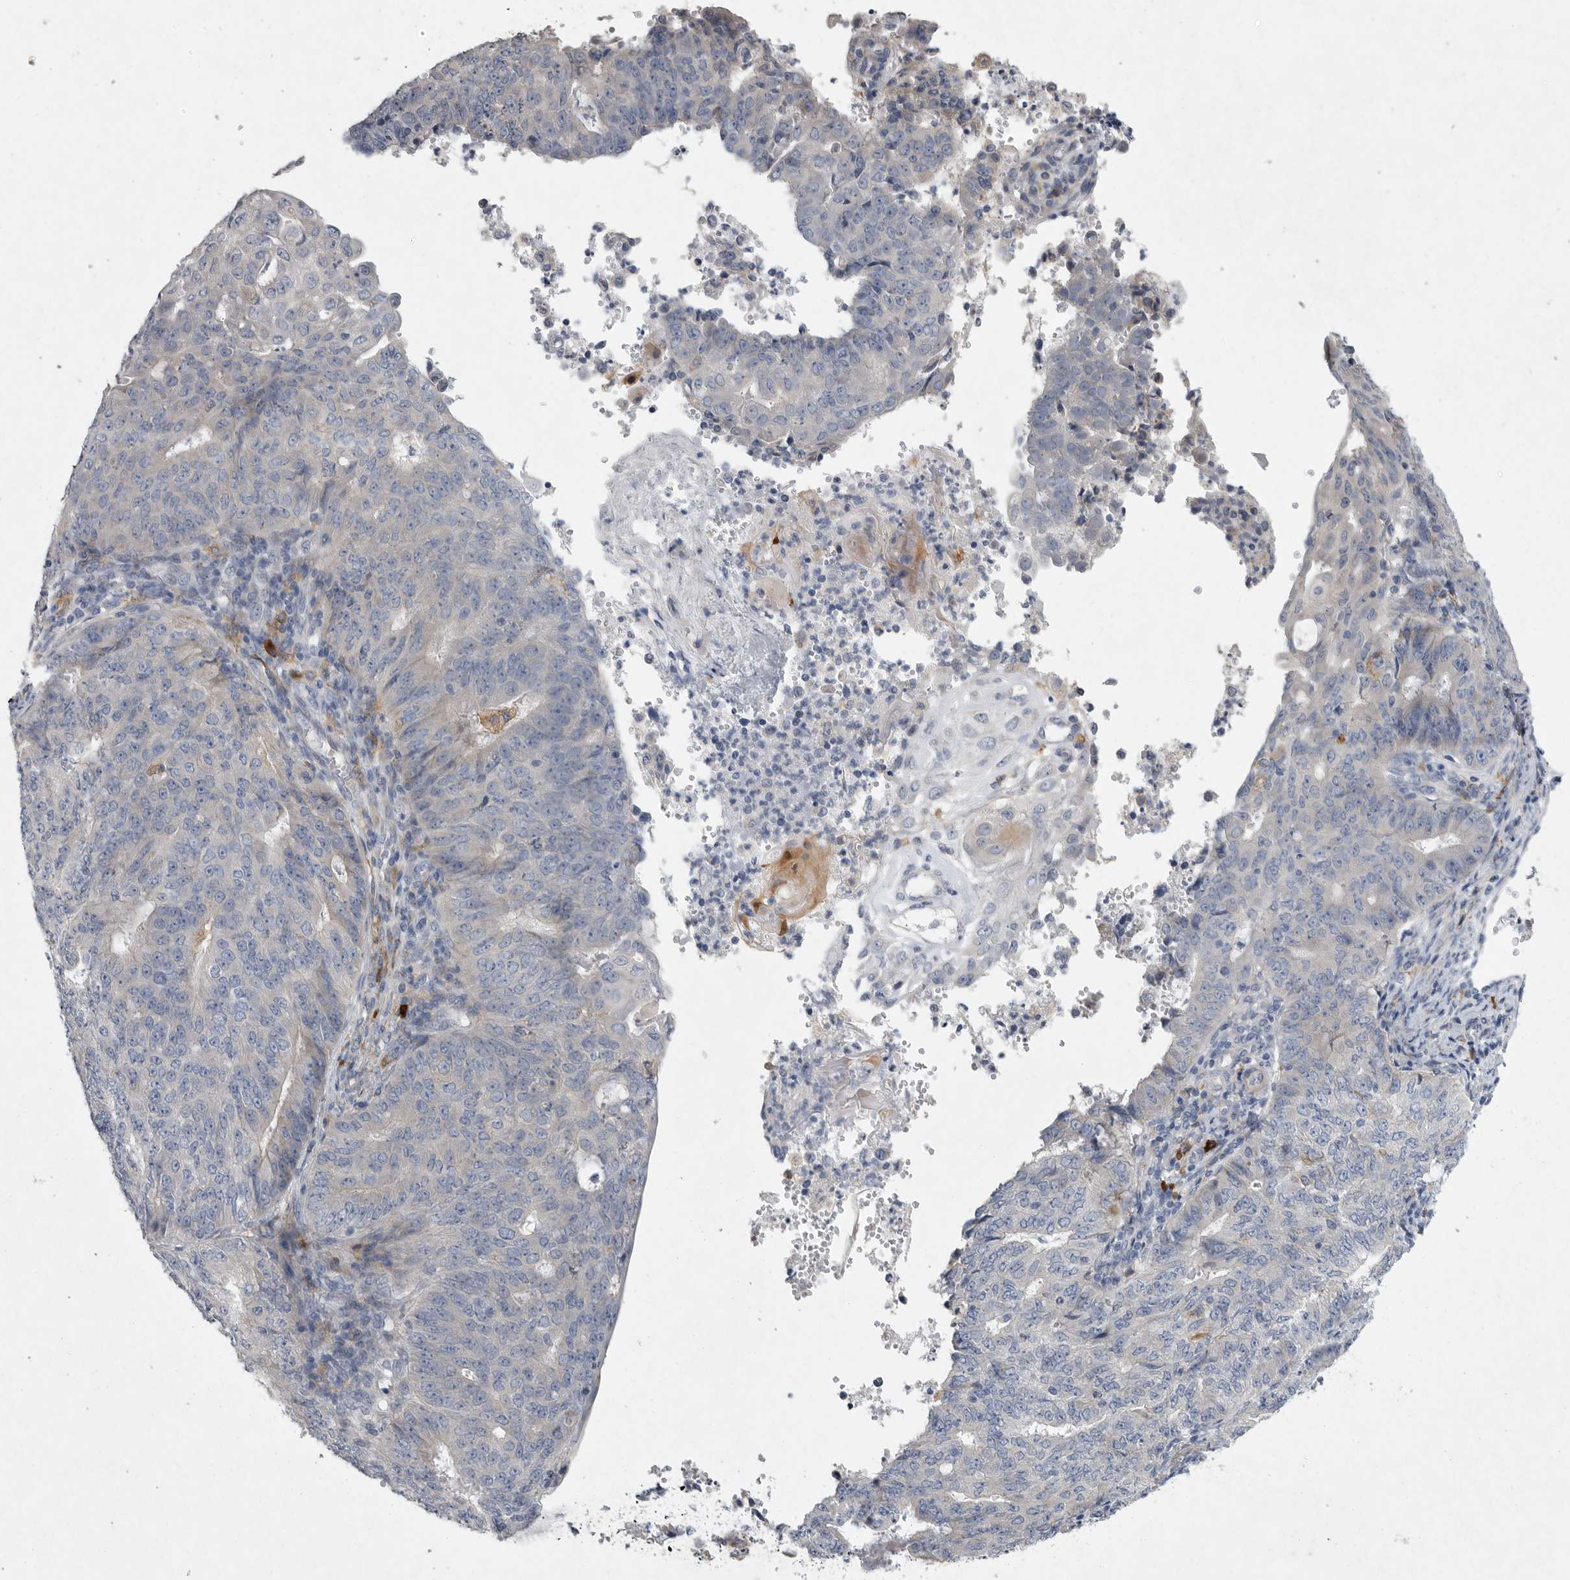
{"staining": {"intensity": "negative", "quantity": "none", "location": "none"}, "tissue": "endometrial cancer", "cell_type": "Tumor cells", "image_type": "cancer", "snomed": [{"axis": "morphology", "description": "Adenocarcinoma, NOS"}, {"axis": "topography", "description": "Endometrium"}], "caption": "This is a histopathology image of immunohistochemistry staining of adenocarcinoma (endometrial), which shows no expression in tumor cells.", "gene": "EDEM3", "patient": {"sex": "female", "age": 32}}